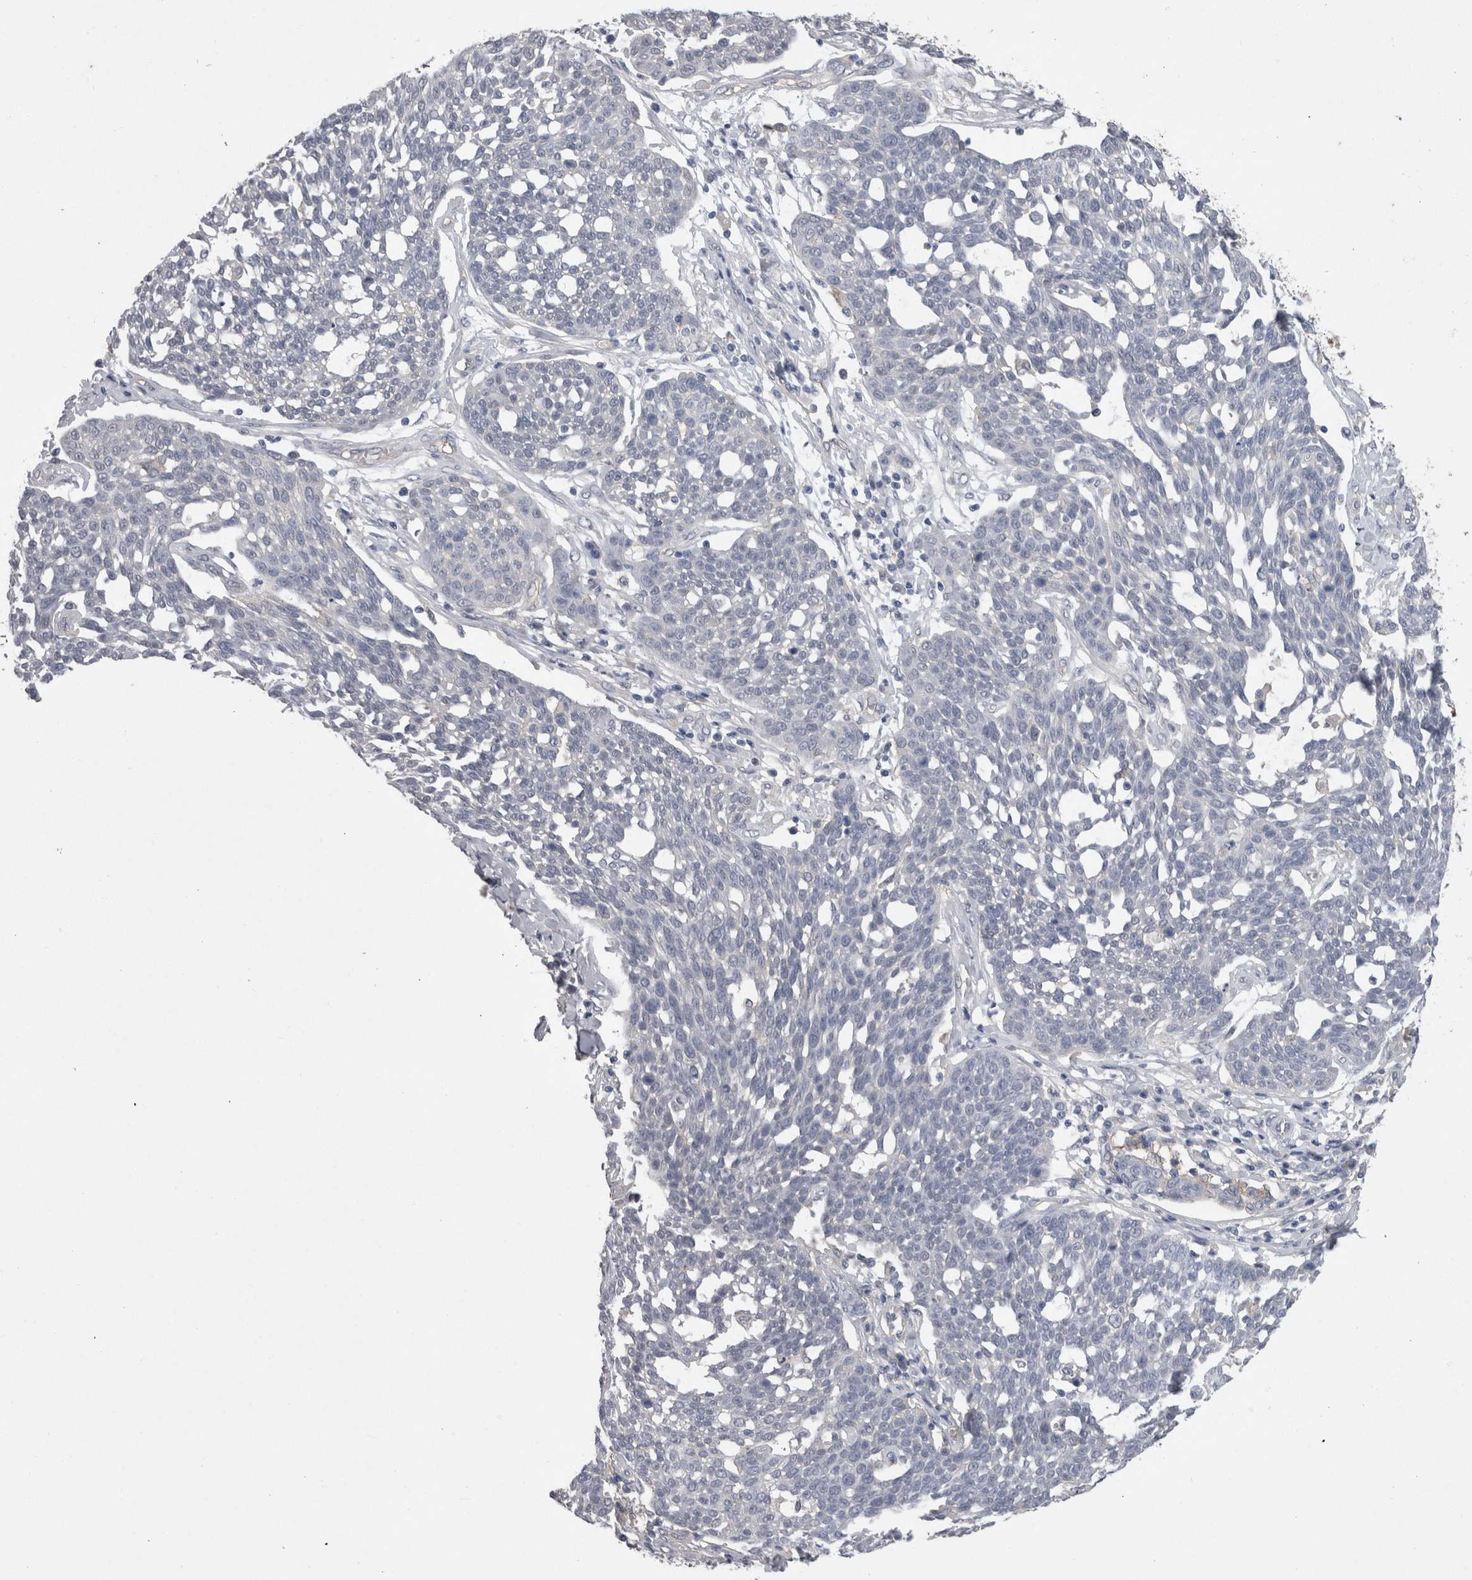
{"staining": {"intensity": "negative", "quantity": "none", "location": "none"}, "tissue": "cervical cancer", "cell_type": "Tumor cells", "image_type": "cancer", "snomed": [{"axis": "morphology", "description": "Squamous cell carcinoma, NOS"}, {"axis": "topography", "description": "Cervix"}], "caption": "IHC image of neoplastic tissue: human cervical cancer (squamous cell carcinoma) stained with DAB displays no significant protein expression in tumor cells.", "gene": "NECTIN2", "patient": {"sex": "female", "age": 34}}